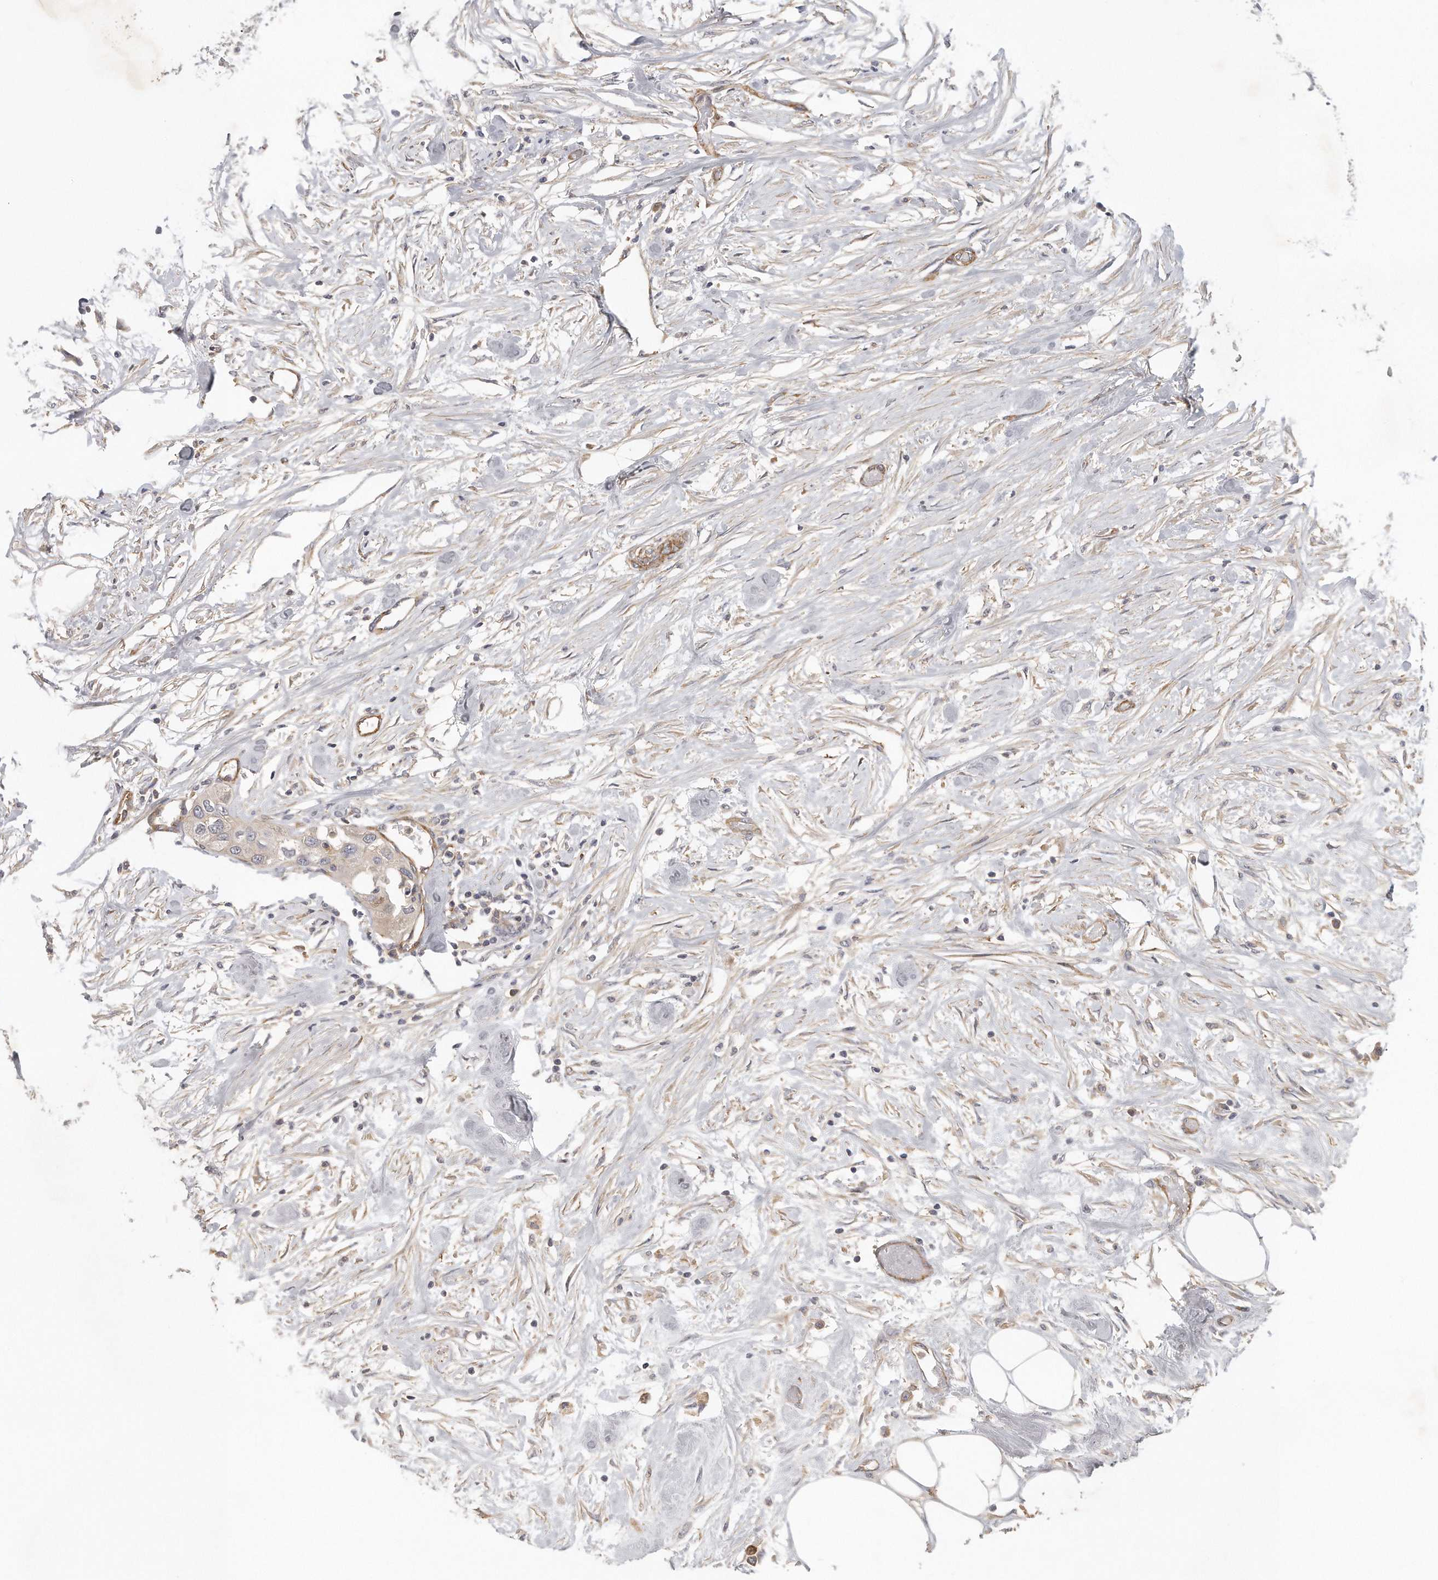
{"staining": {"intensity": "negative", "quantity": "none", "location": "none"}, "tissue": "urothelial cancer", "cell_type": "Tumor cells", "image_type": "cancer", "snomed": [{"axis": "morphology", "description": "Urothelial carcinoma, High grade"}, {"axis": "topography", "description": "Urinary bladder"}], "caption": "The immunohistochemistry (IHC) histopathology image has no significant expression in tumor cells of urothelial cancer tissue.", "gene": "MTERF4", "patient": {"sex": "male", "age": 64}}